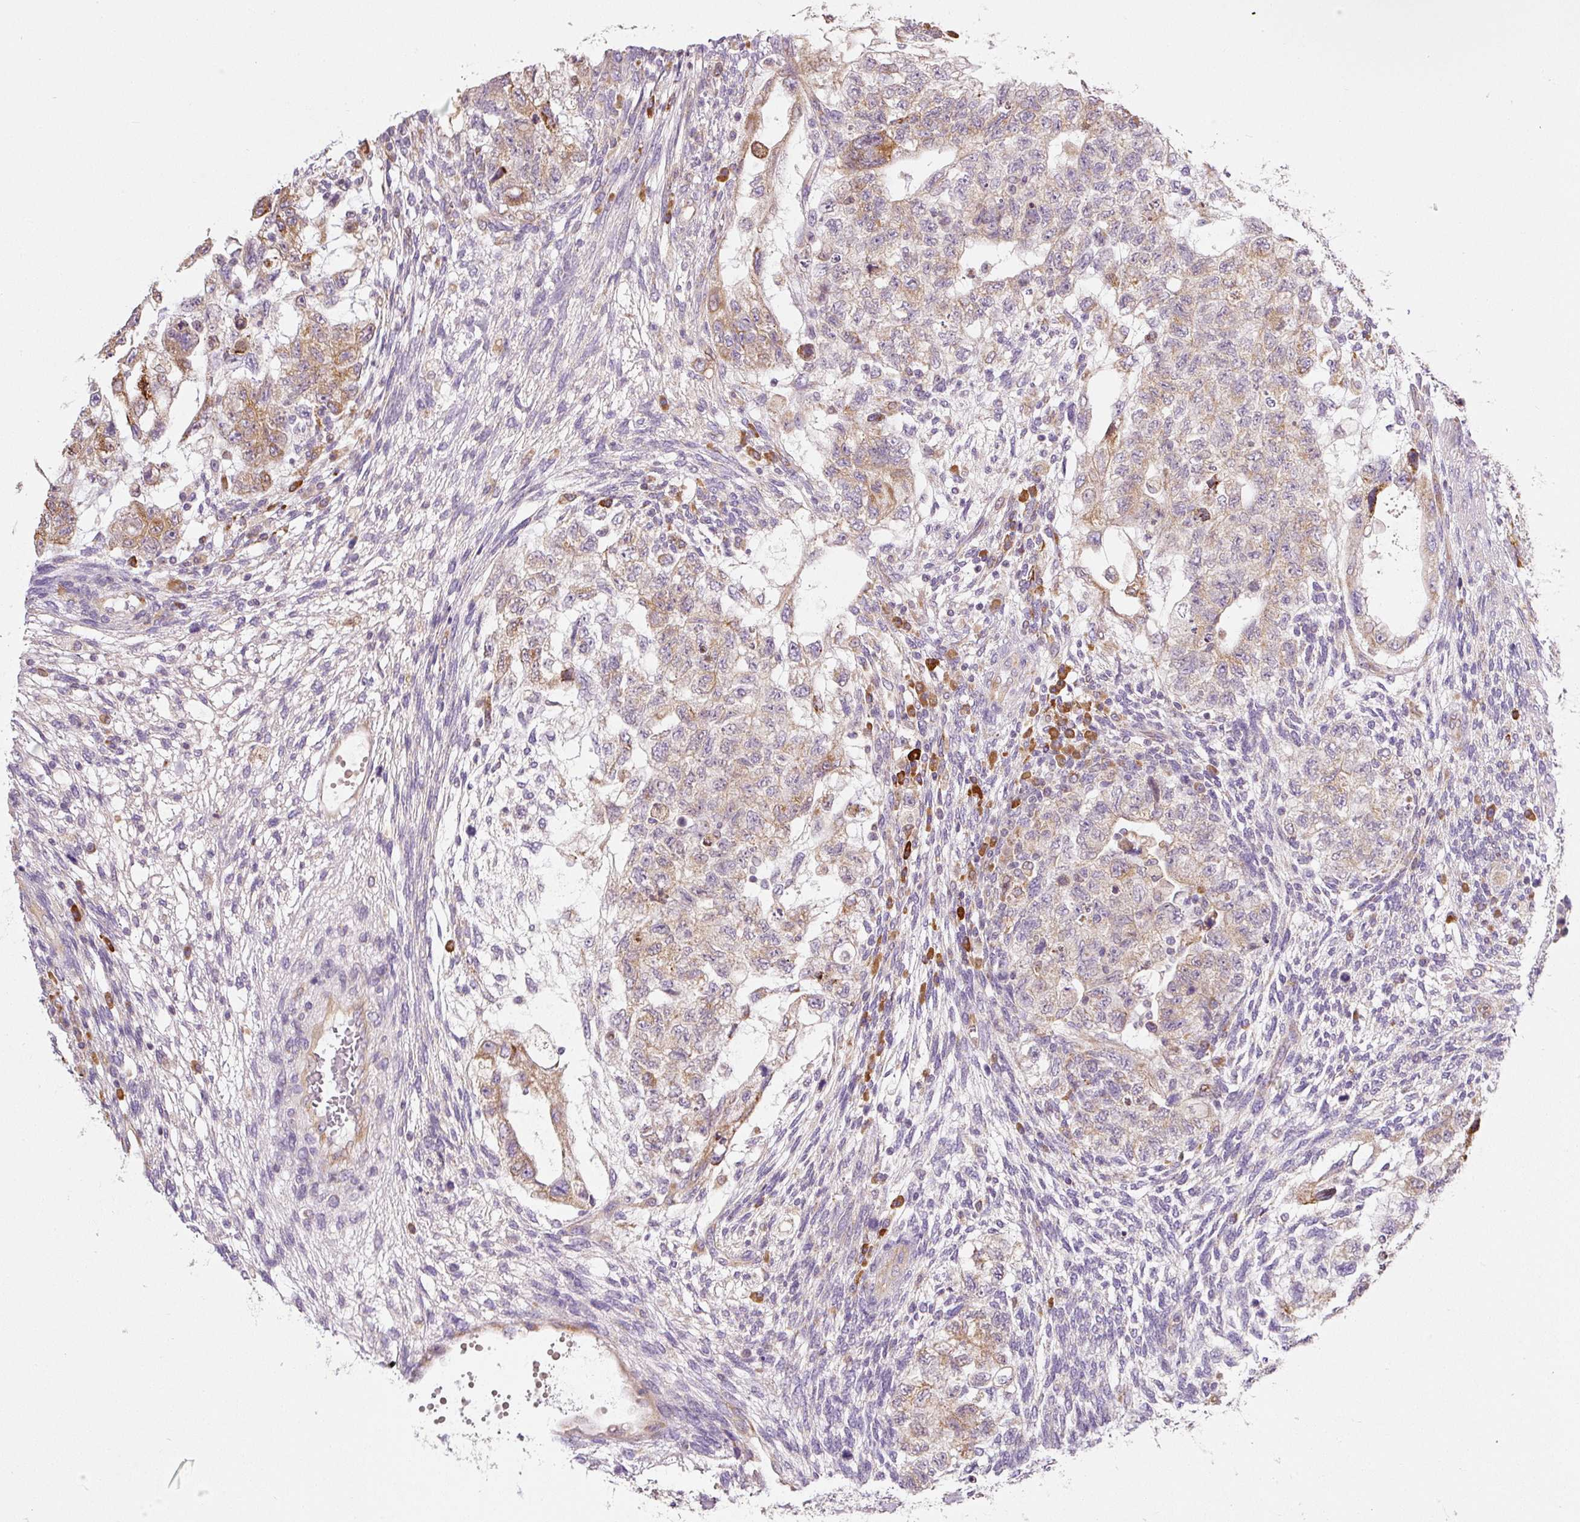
{"staining": {"intensity": "weak", "quantity": "25%-75%", "location": "cytoplasmic/membranous"}, "tissue": "testis cancer", "cell_type": "Tumor cells", "image_type": "cancer", "snomed": [{"axis": "morphology", "description": "Normal tissue, NOS"}, {"axis": "morphology", "description": "Carcinoma, Embryonal, NOS"}, {"axis": "topography", "description": "Testis"}], "caption": "This histopathology image exhibits immunohistochemistry (IHC) staining of human embryonal carcinoma (testis), with low weak cytoplasmic/membranous staining in about 25%-75% of tumor cells.", "gene": "MORN4", "patient": {"sex": "male", "age": 36}}